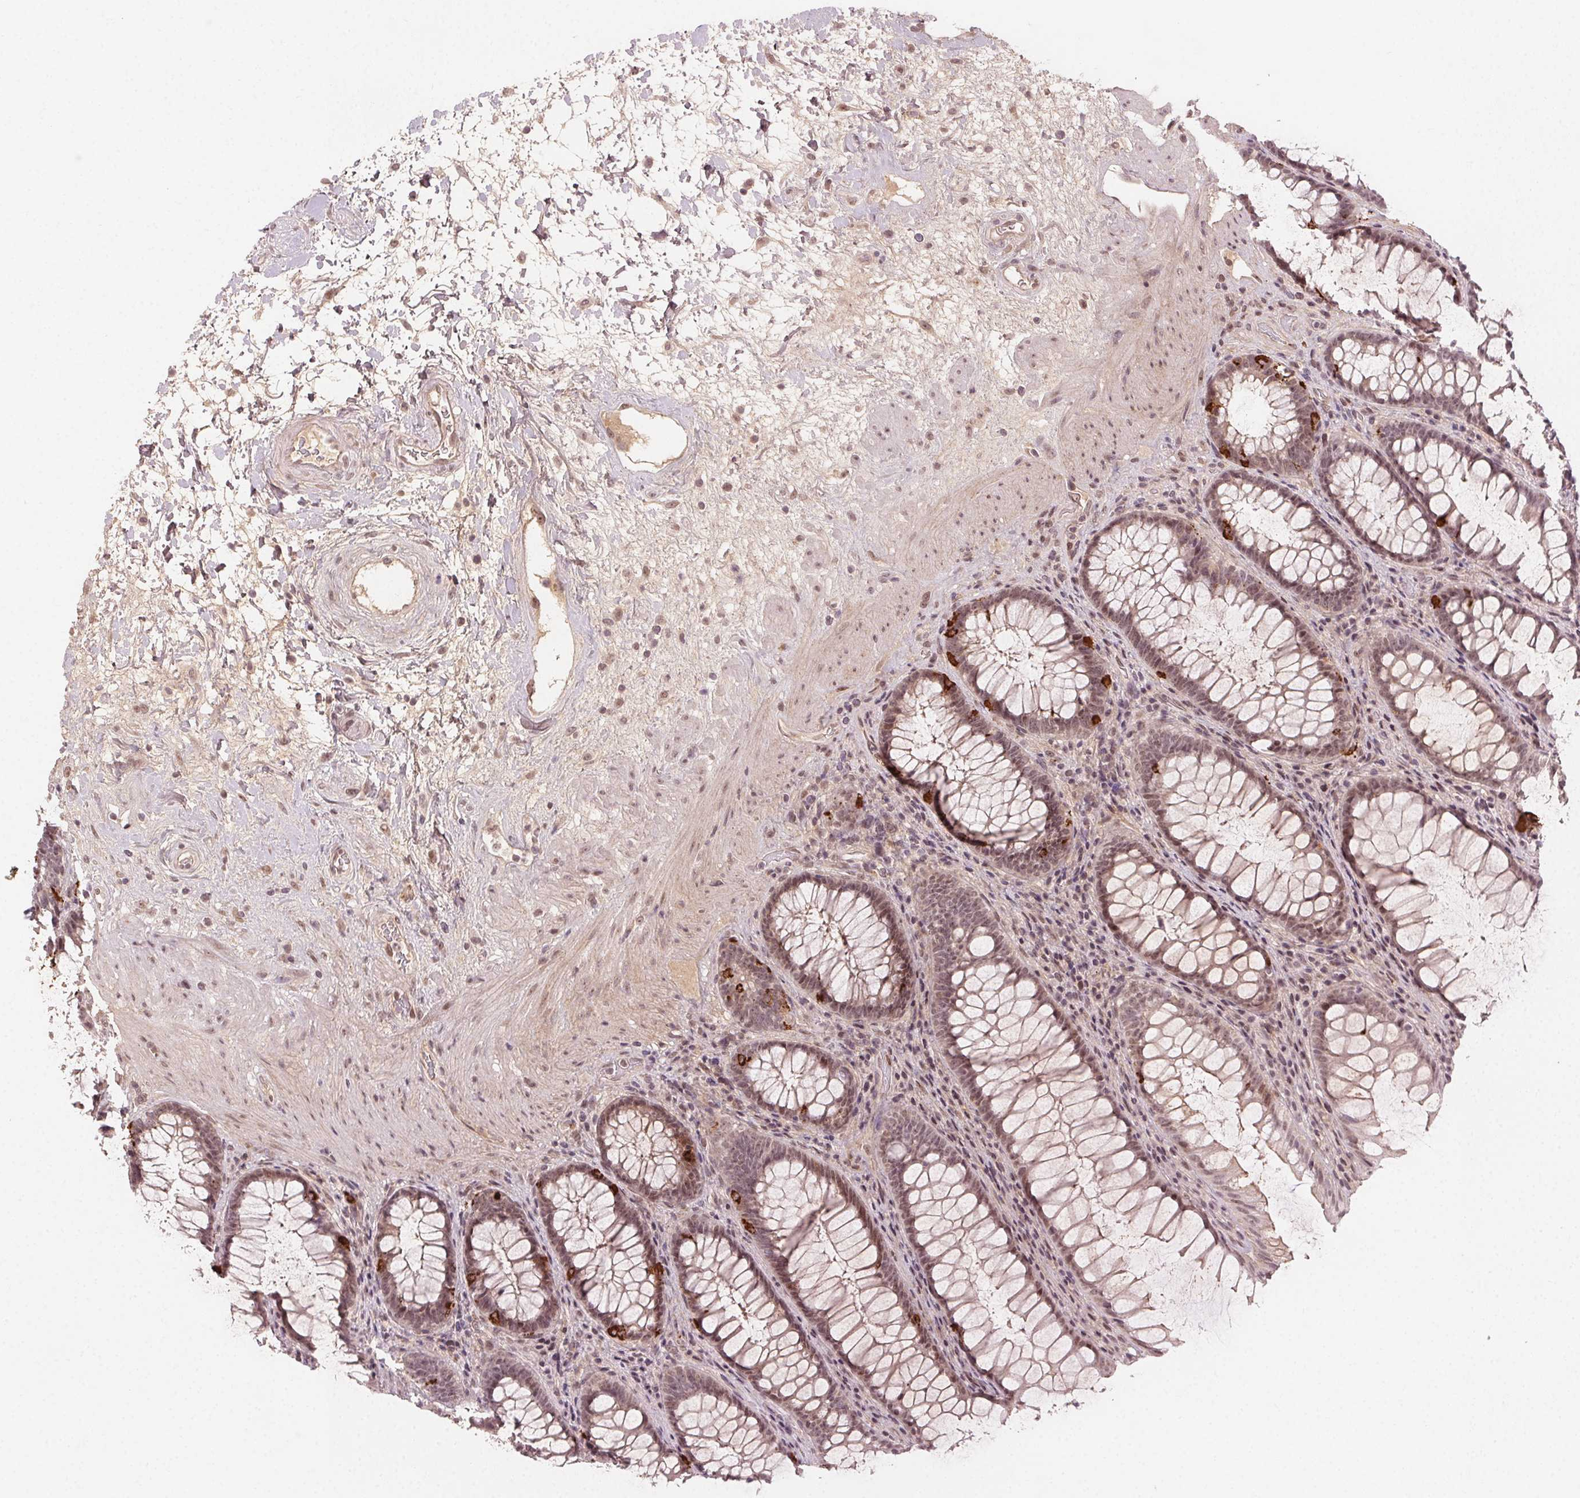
{"staining": {"intensity": "strong", "quantity": "<25%", "location": "cytoplasmic/membranous"}, "tissue": "rectum", "cell_type": "Glandular cells", "image_type": "normal", "snomed": [{"axis": "morphology", "description": "Normal tissue, NOS"}, {"axis": "topography", "description": "Rectum"}], "caption": "Immunohistochemical staining of unremarkable human rectum shows medium levels of strong cytoplasmic/membranous staining in approximately <25% of glandular cells. (DAB = brown stain, brightfield microscopy at high magnification).", "gene": "TUB", "patient": {"sex": "male", "age": 72}}